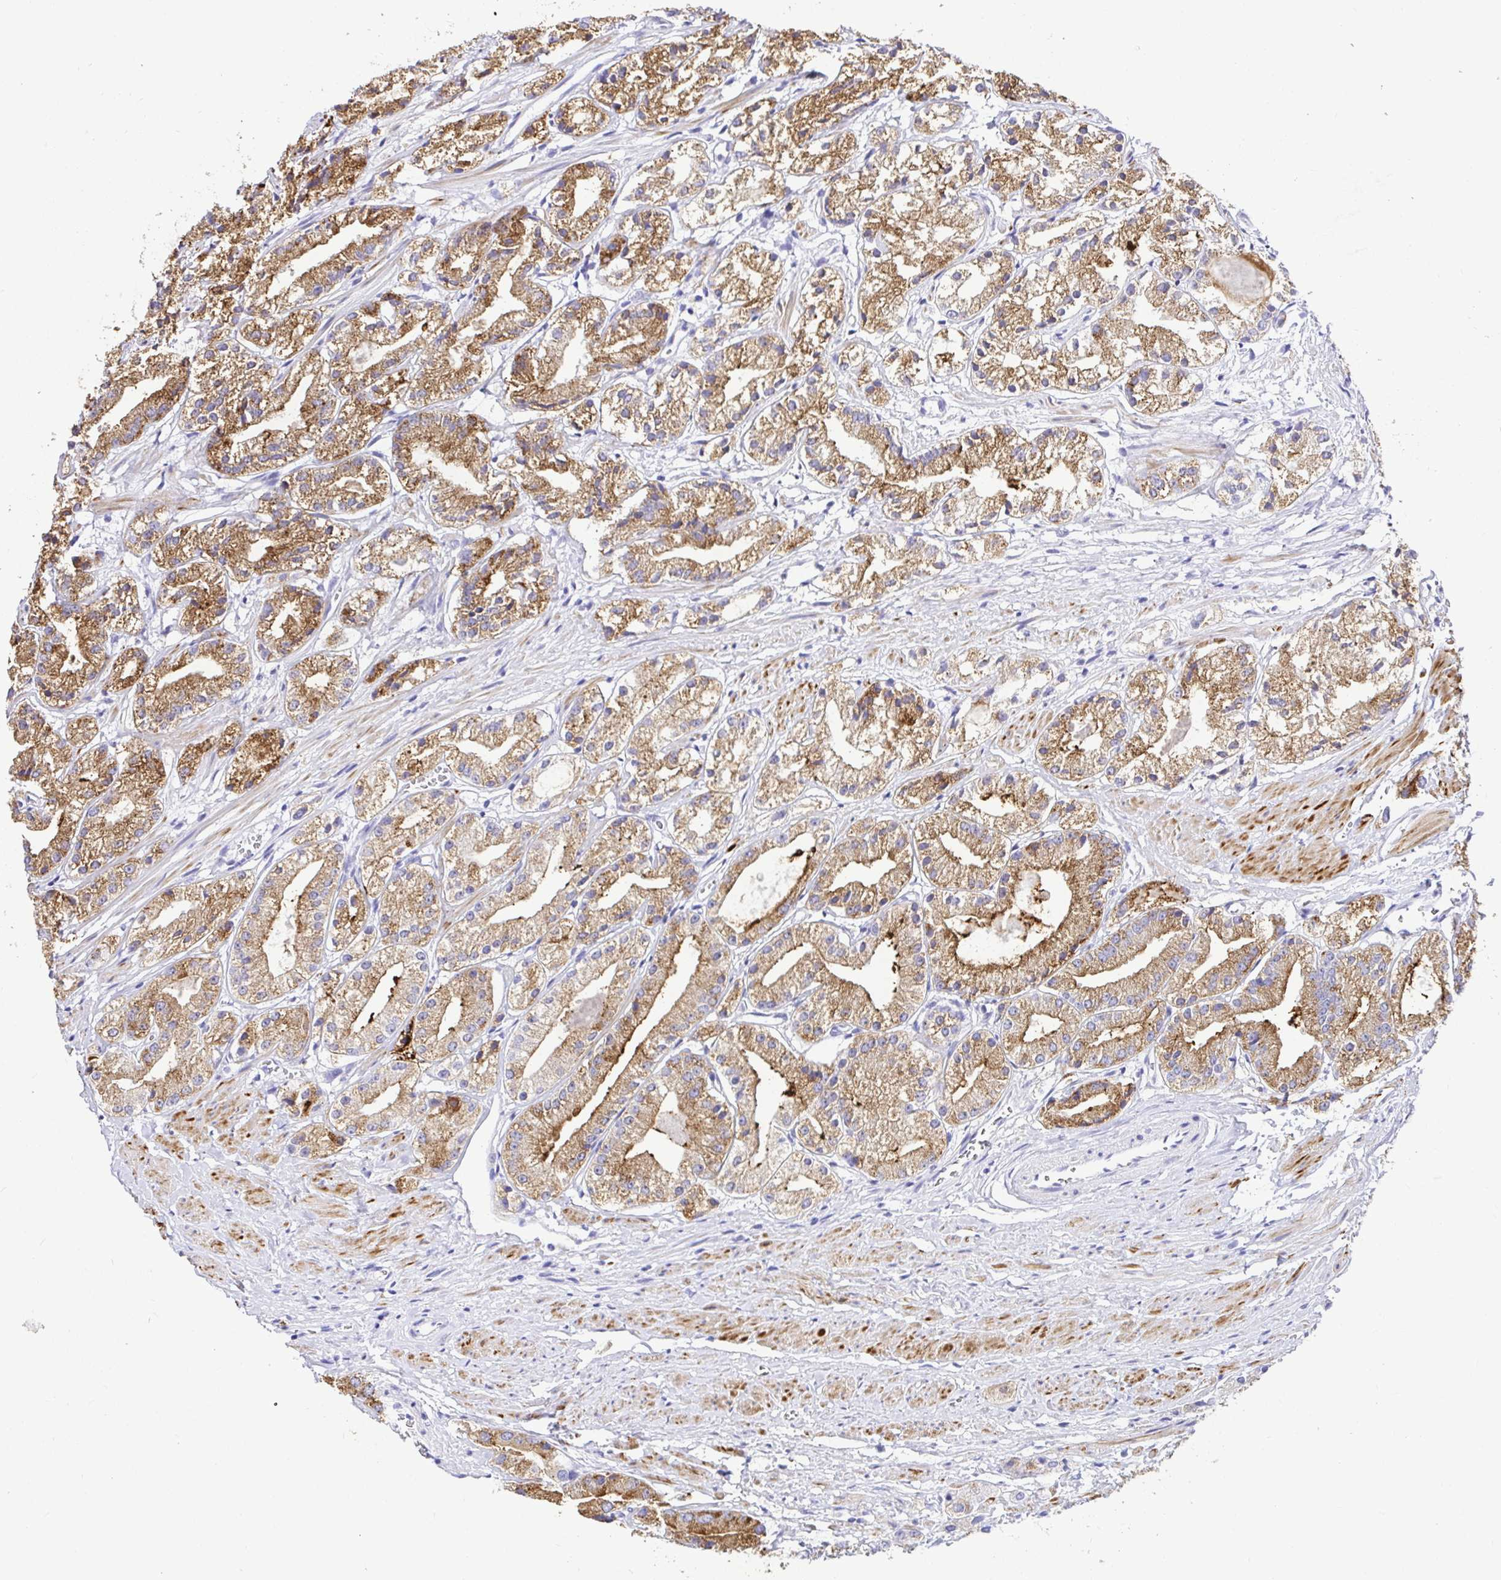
{"staining": {"intensity": "moderate", "quantity": ">75%", "location": "cytoplasmic/membranous"}, "tissue": "prostate cancer", "cell_type": "Tumor cells", "image_type": "cancer", "snomed": [{"axis": "morphology", "description": "Adenocarcinoma, Low grade"}, {"axis": "topography", "description": "Prostate"}], "caption": "Tumor cells reveal medium levels of moderate cytoplasmic/membranous positivity in approximately >75% of cells in adenocarcinoma (low-grade) (prostate).", "gene": "BACE2", "patient": {"sex": "male", "age": 69}}